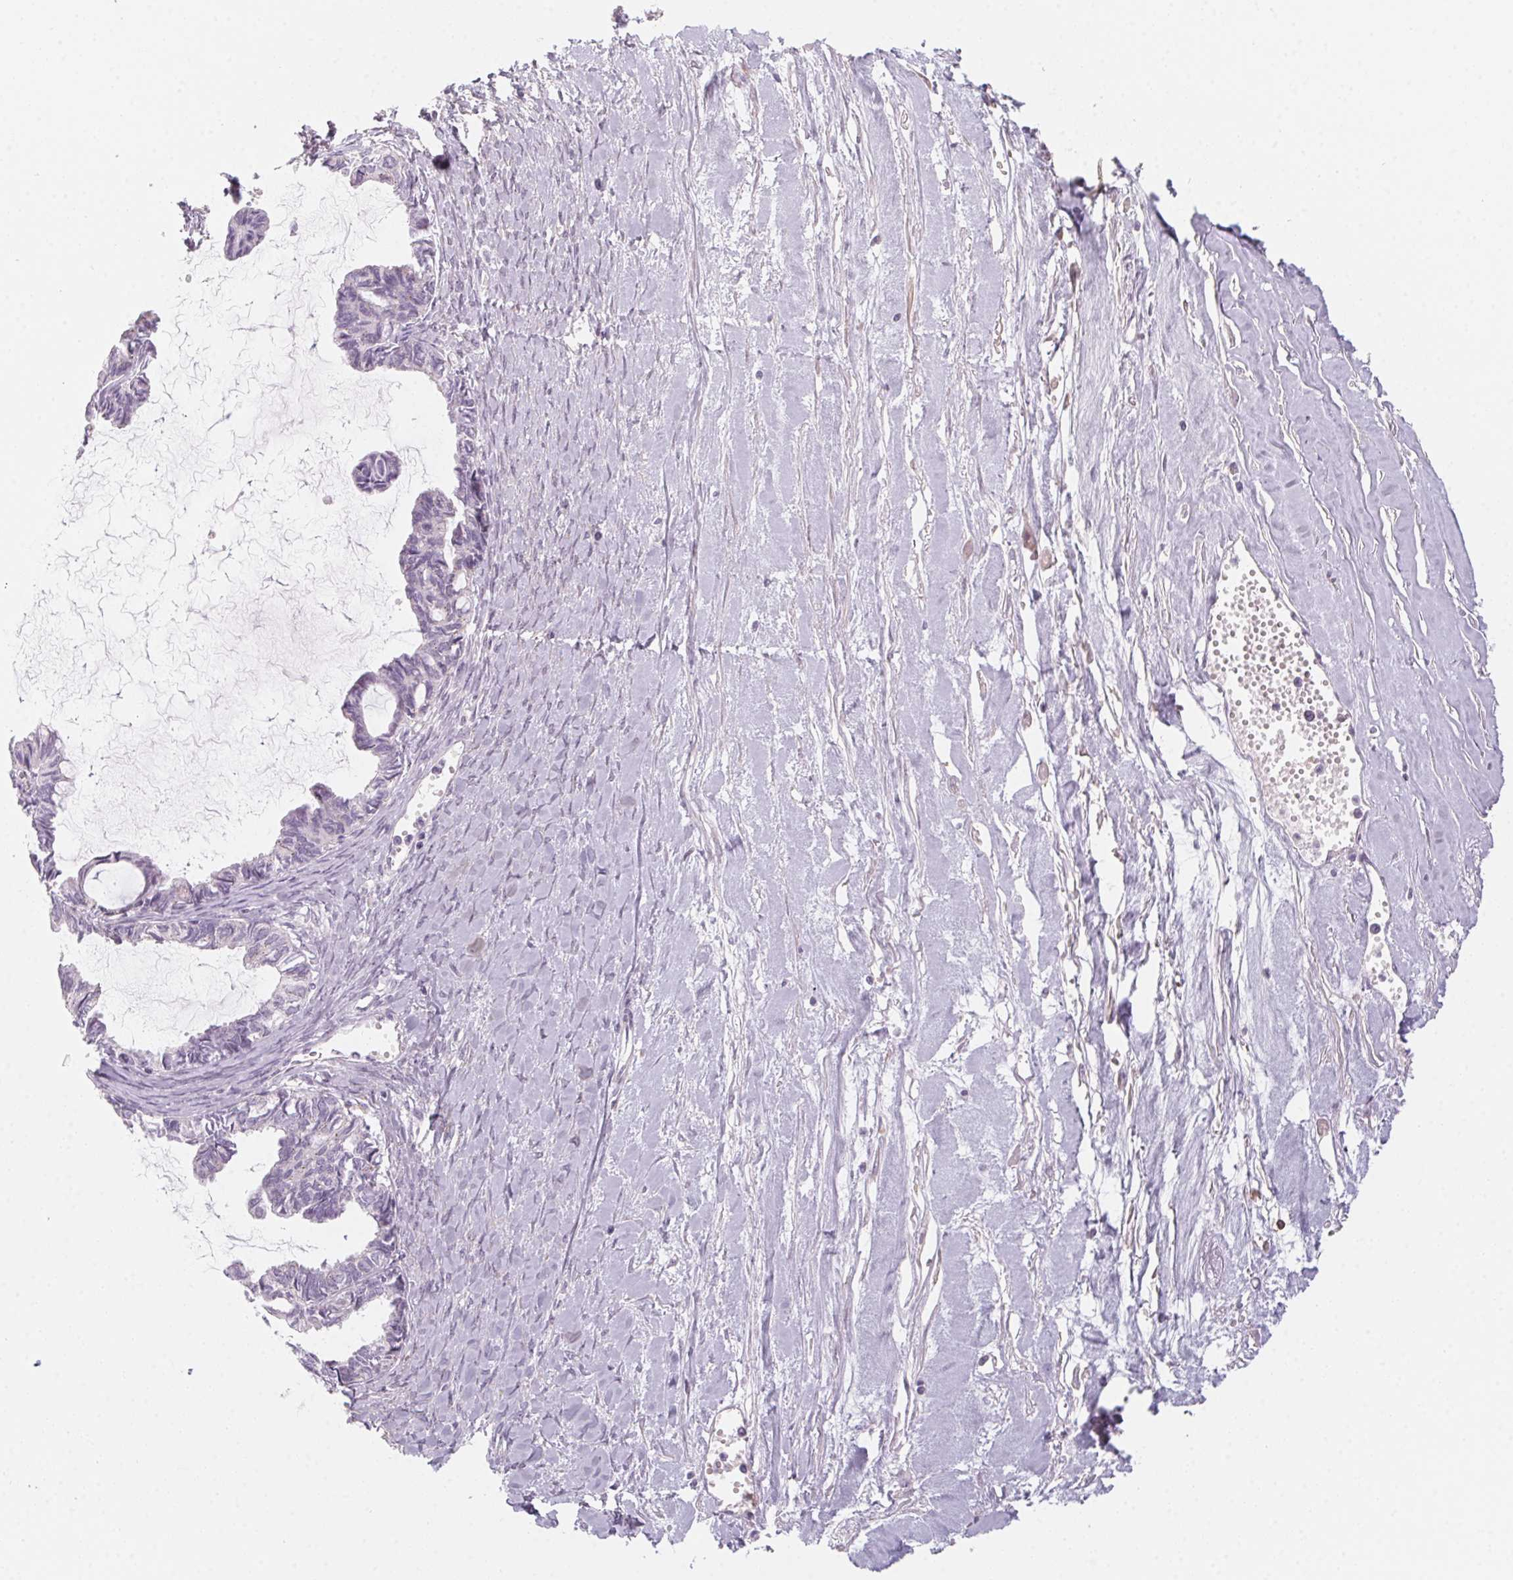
{"staining": {"intensity": "negative", "quantity": "none", "location": "none"}, "tissue": "ovarian cancer", "cell_type": "Tumor cells", "image_type": "cancer", "snomed": [{"axis": "morphology", "description": "Cystadenocarcinoma, mucinous, NOS"}, {"axis": "topography", "description": "Ovary"}], "caption": "This photomicrograph is of ovarian cancer (mucinous cystadenocarcinoma) stained with immunohistochemistry (IHC) to label a protein in brown with the nuclei are counter-stained blue. There is no expression in tumor cells.", "gene": "PRPH", "patient": {"sex": "female", "age": 61}}